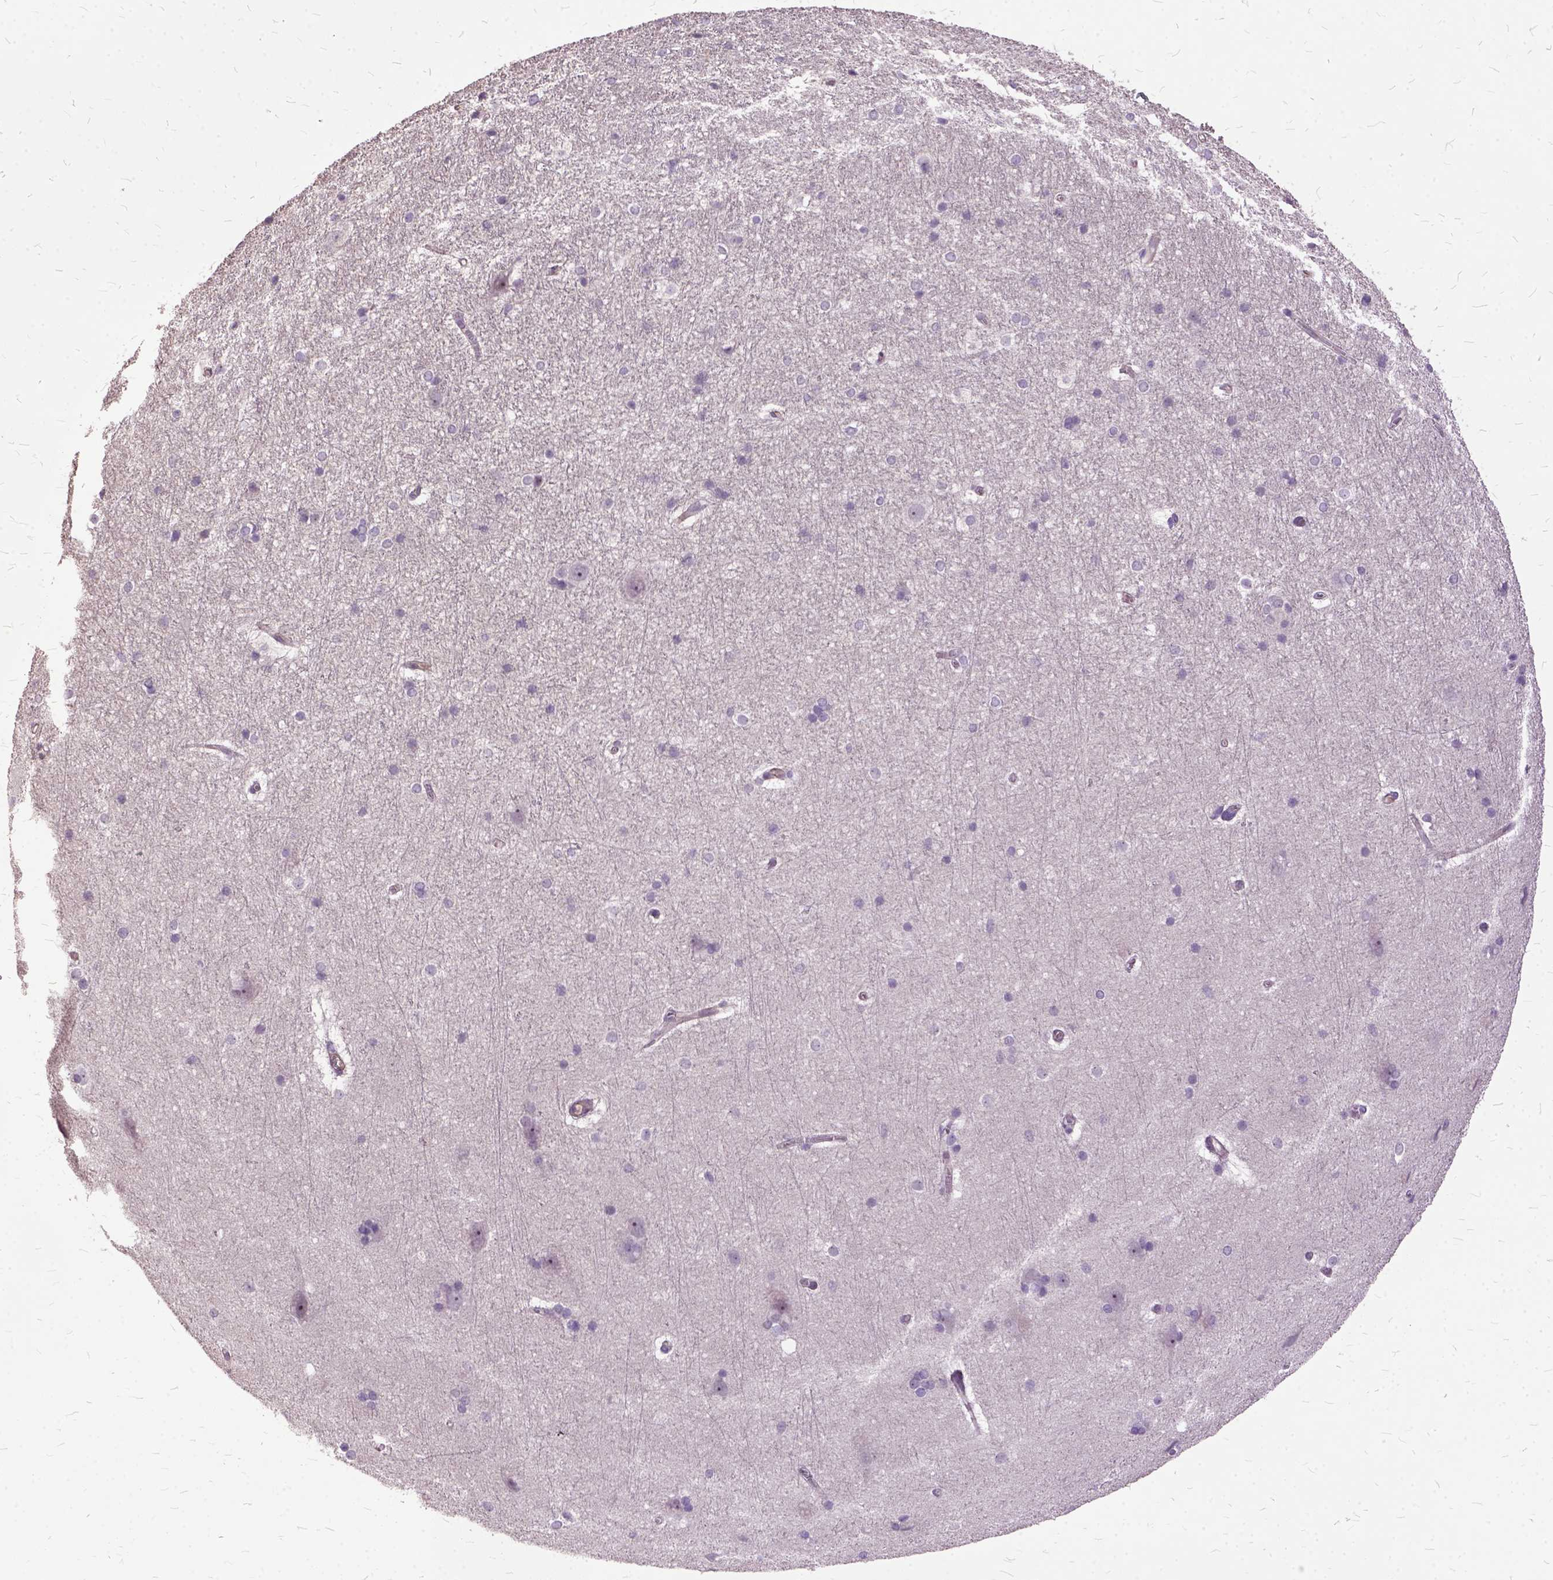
{"staining": {"intensity": "negative", "quantity": "none", "location": "none"}, "tissue": "hippocampus", "cell_type": "Glial cells", "image_type": "normal", "snomed": [{"axis": "morphology", "description": "Normal tissue, NOS"}, {"axis": "topography", "description": "Cerebral cortex"}, {"axis": "topography", "description": "Hippocampus"}], "caption": "This is a micrograph of immunohistochemistry (IHC) staining of unremarkable hippocampus, which shows no positivity in glial cells. The staining was performed using DAB (3,3'-diaminobenzidine) to visualize the protein expression in brown, while the nuclei were stained in blue with hematoxylin (Magnification: 20x).", "gene": "AREG", "patient": {"sex": "female", "age": 19}}